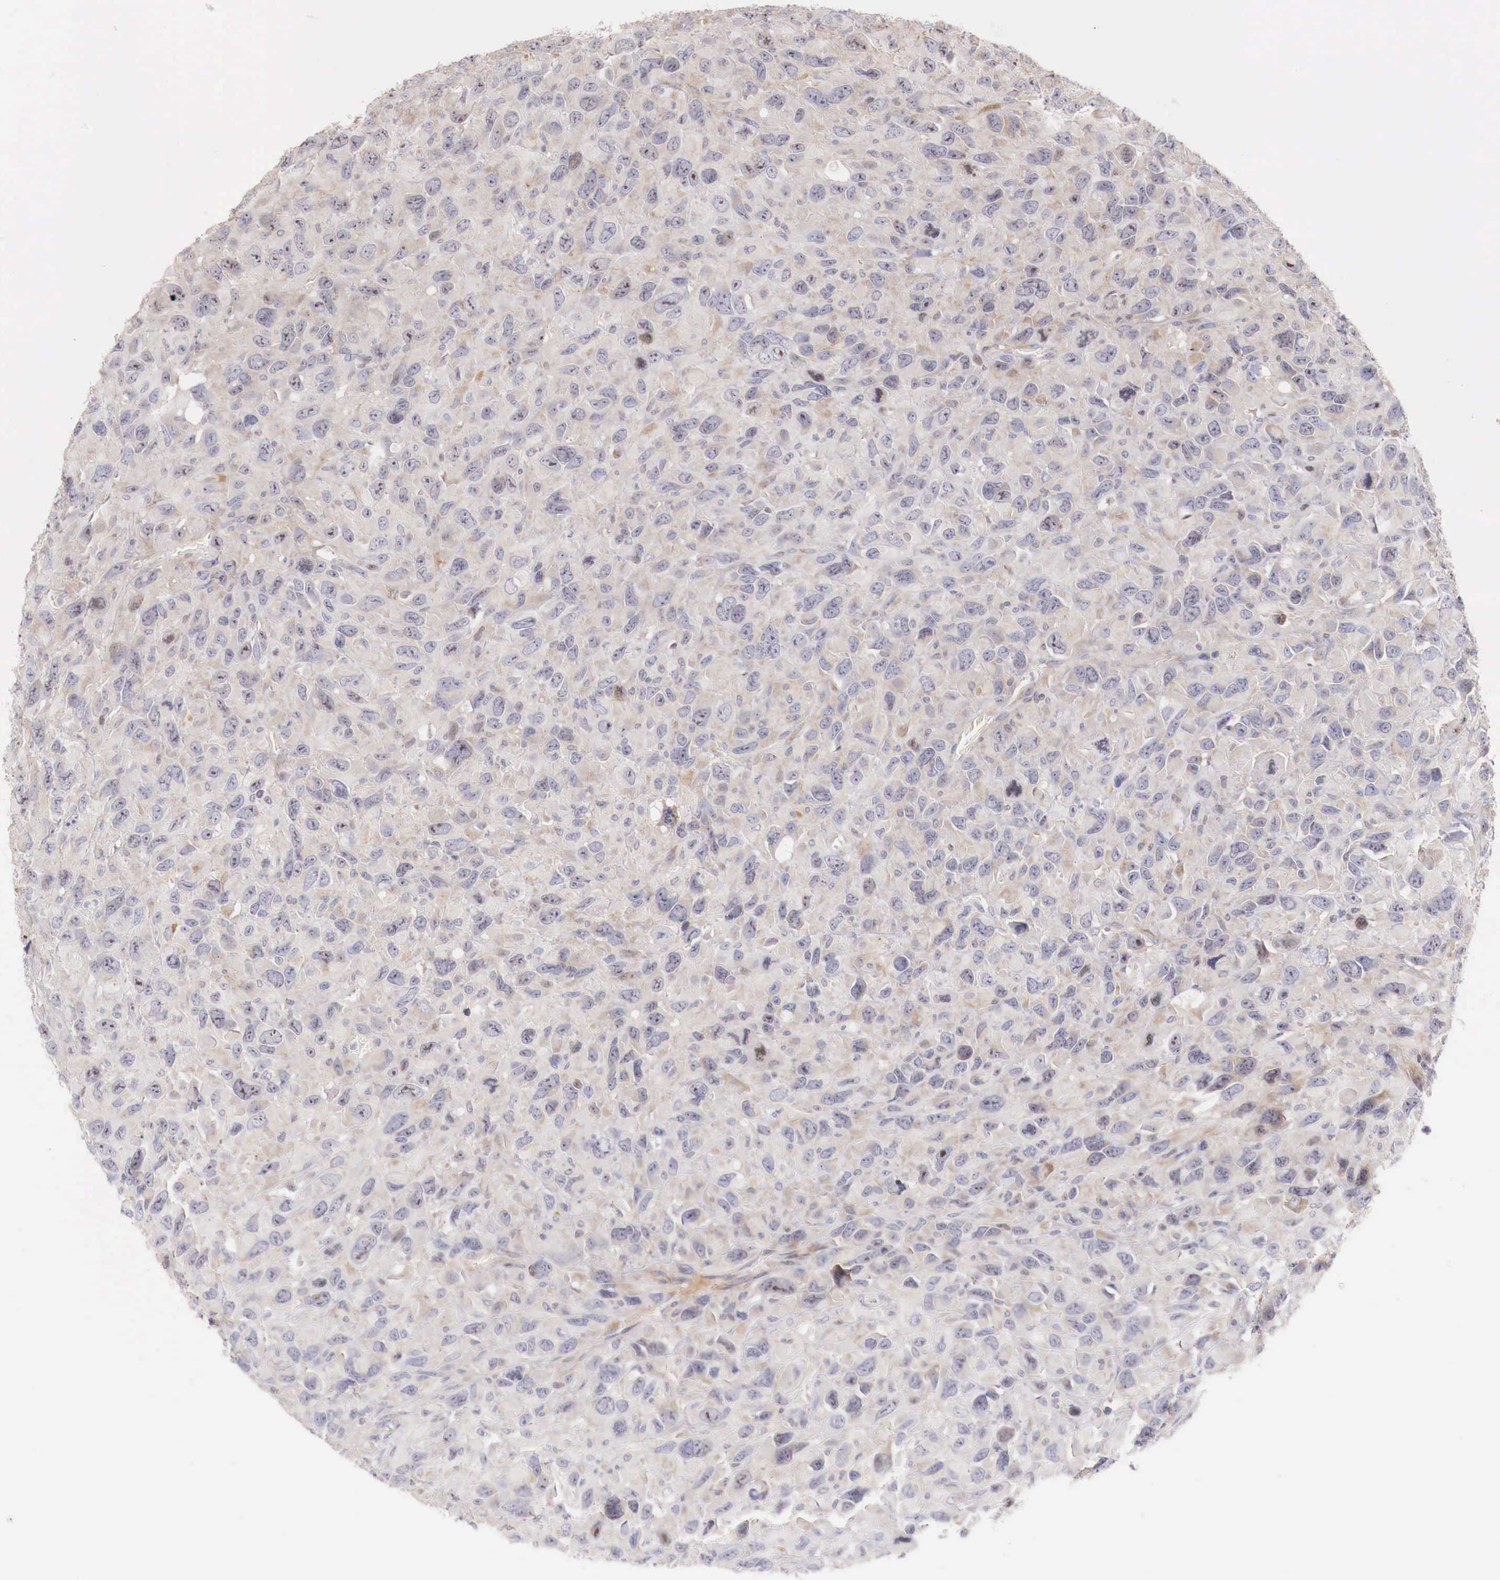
{"staining": {"intensity": "weak", "quantity": ">75%", "location": "none"}, "tissue": "renal cancer", "cell_type": "Tumor cells", "image_type": "cancer", "snomed": [{"axis": "morphology", "description": "Adenocarcinoma, NOS"}, {"axis": "topography", "description": "Kidney"}], "caption": "Tumor cells reveal low levels of weak None positivity in about >75% of cells in renal cancer.", "gene": "CLCN5", "patient": {"sex": "male", "age": 79}}